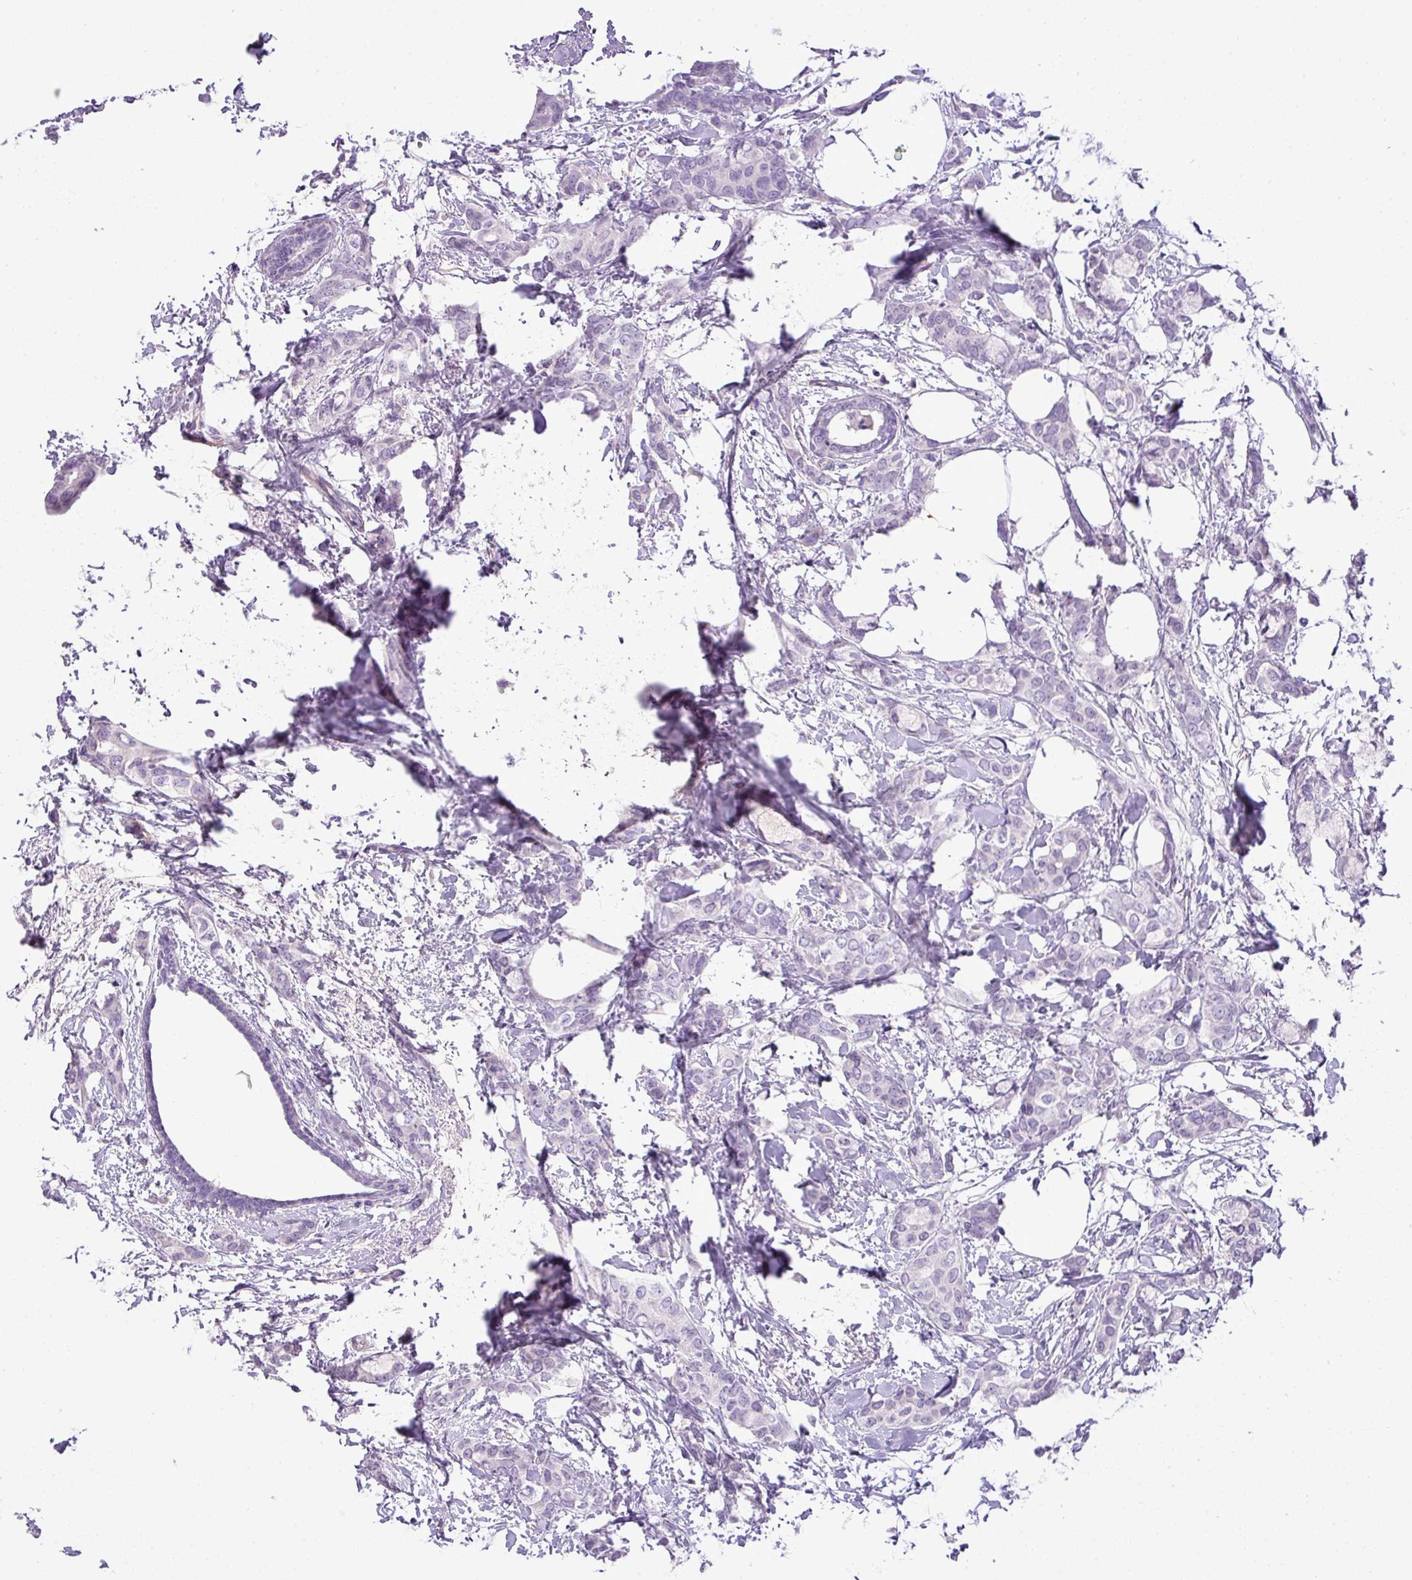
{"staining": {"intensity": "negative", "quantity": "none", "location": "none"}, "tissue": "breast cancer", "cell_type": "Tumor cells", "image_type": "cancer", "snomed": [{"axis": "morphology", "description": "Duct carcinoma"}, {"axis": "topography", "description": "Breast"}], "caption": "An IHC photomicrograph of breast intraductal carcinoma is shown. There is no staining in tumor cells of breast intraductal carcinoma.", "gene": "ENSG00000273748", "patient": {"sex": "female", "age": 73}}